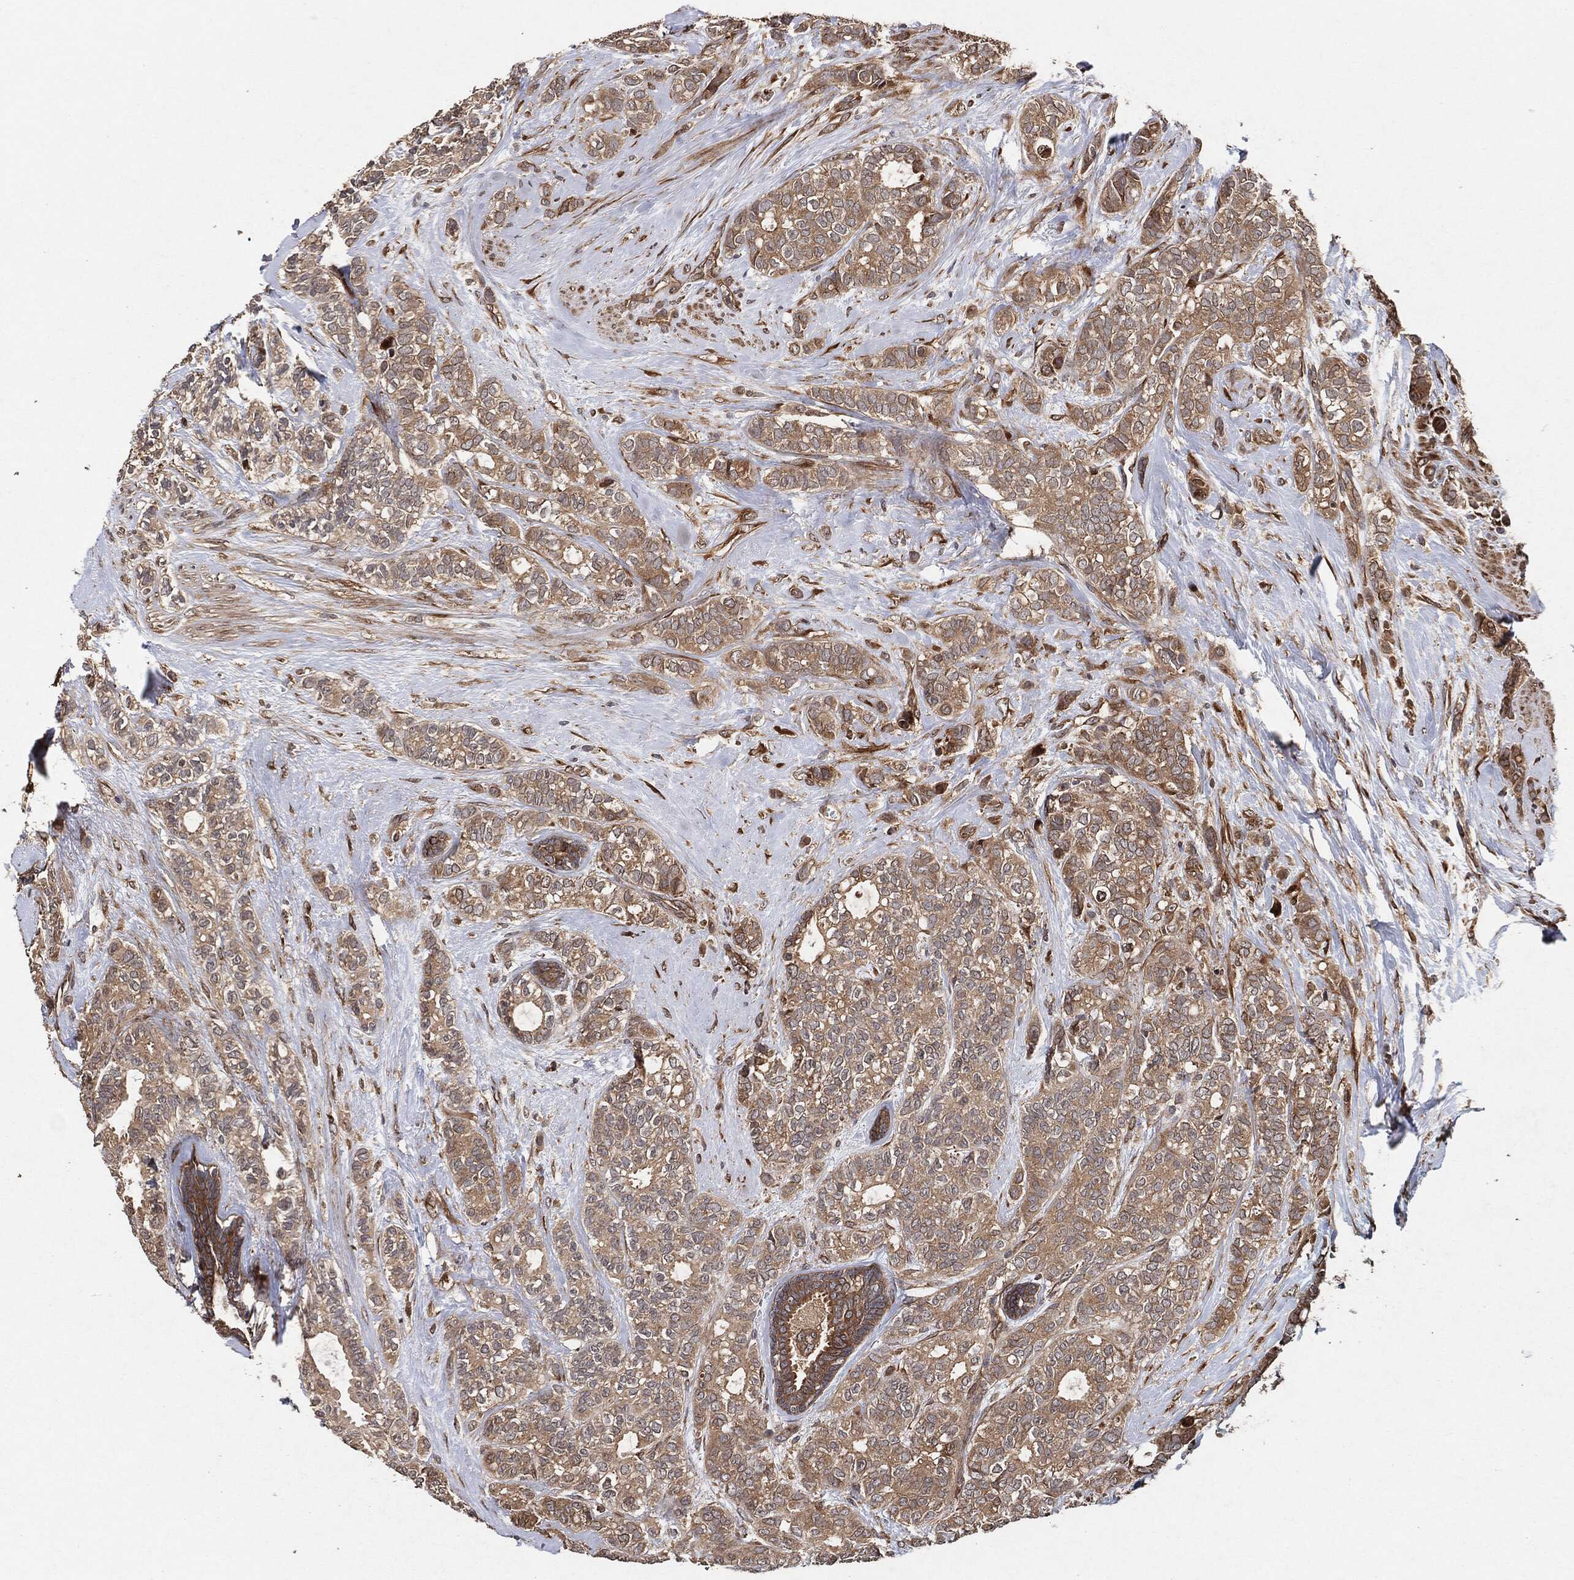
{"staining": {"intensity": "weak", "quantity": ">75%", "location": "cytoplasmic/membranous"}, "tissue": "breast cancer", "cell_type": "Tumor cells", "image_type": "cancer", "snomed": [{"axis": "morphology", "description": "Duct carcinoma"}, {"axis": "topography", "description": "Breast"}], "caption": "Breast cancer (invasive ductal carcinoma) stained with DAB (3,3'-diaminobenzidine) IHC exhibits low levels of weak cytoplasmic/membranous expression in approximately >75% of tumor cells.", "gene": "BCAR1", "patient": {"sex": "female", "age": 71}}